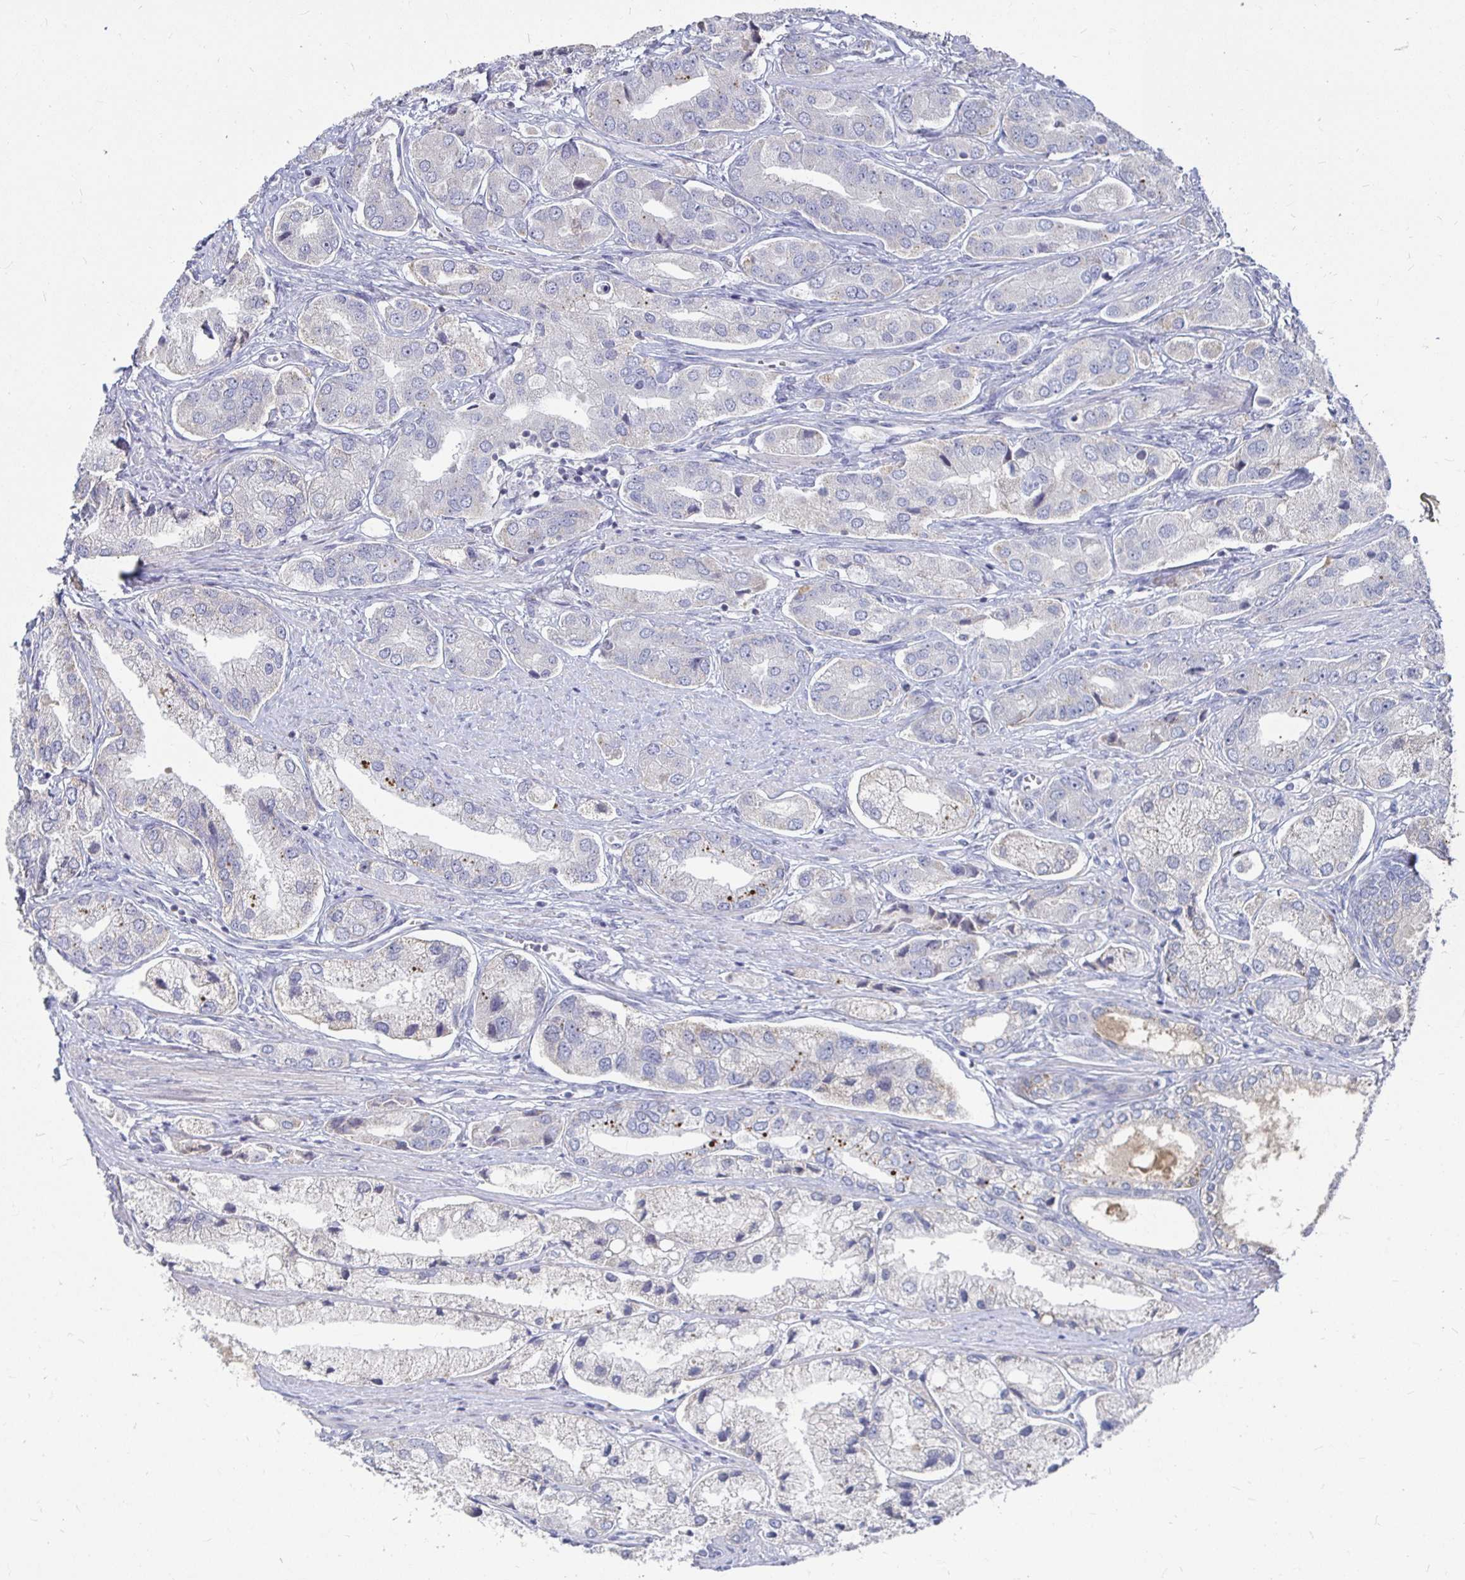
{"staining": {"intensity": "negative", "quantity": "none", "location": "none"}, "tissue": "prostate cancer", "cell_type": "Tumor cells", "image_type": "cancer", "snomed": [{"axis": "morphology", "description": "Adenocarcinoma, Low grade"}, {"axis": "topography", "description": "Prostate"}], "caption": "This histopathology image is of prostate cancer stained with immunohistochemistry to label a protein in brown with the nuclei are counter-stained blue. There is no staining in tumor cells.", "gene": "RNF144B", "patient": {"sex": "male", "age": 69}}